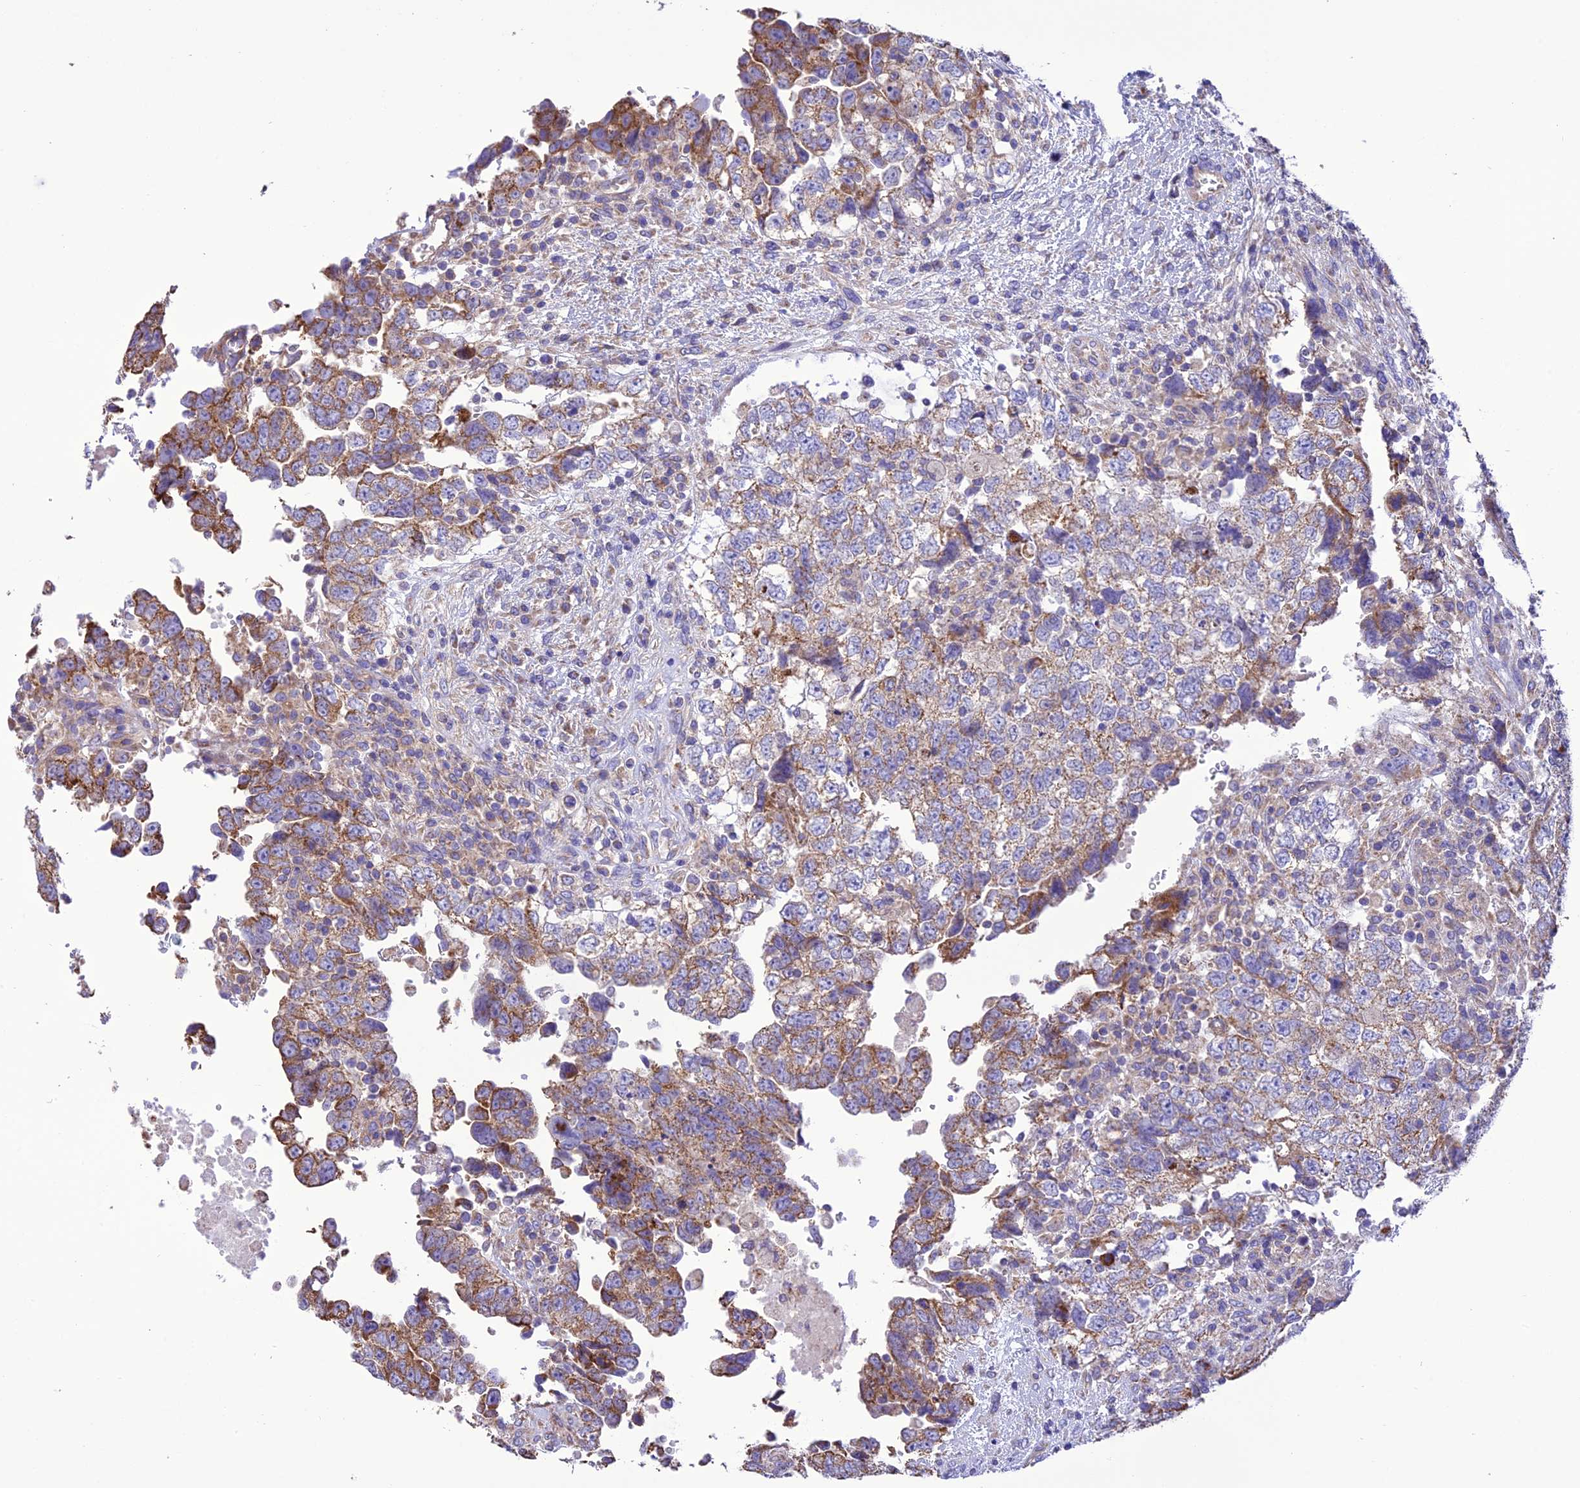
{"staining": {"intensity": "moderate", "quantity": ">75%", "location": "cytoplasmic/membranous"}, "tissue": "testis cancer", "cell_type": "Tumor cells", "image_type": "cancer", "snomed": [{"axis": "morphology", "description": "Carcinoma, Embryonal, NOS"}, {"axis": "topography", "description": "Testis"}], "caption": "Immunohistochemical staining of testis cancer demonstrates medium levels of moderate cytoplasmic/membranous protein staining in approximately >75% of tumor cells.", "gene": "MAP3K12", "patient": {"sex": "male", "age": 37}}